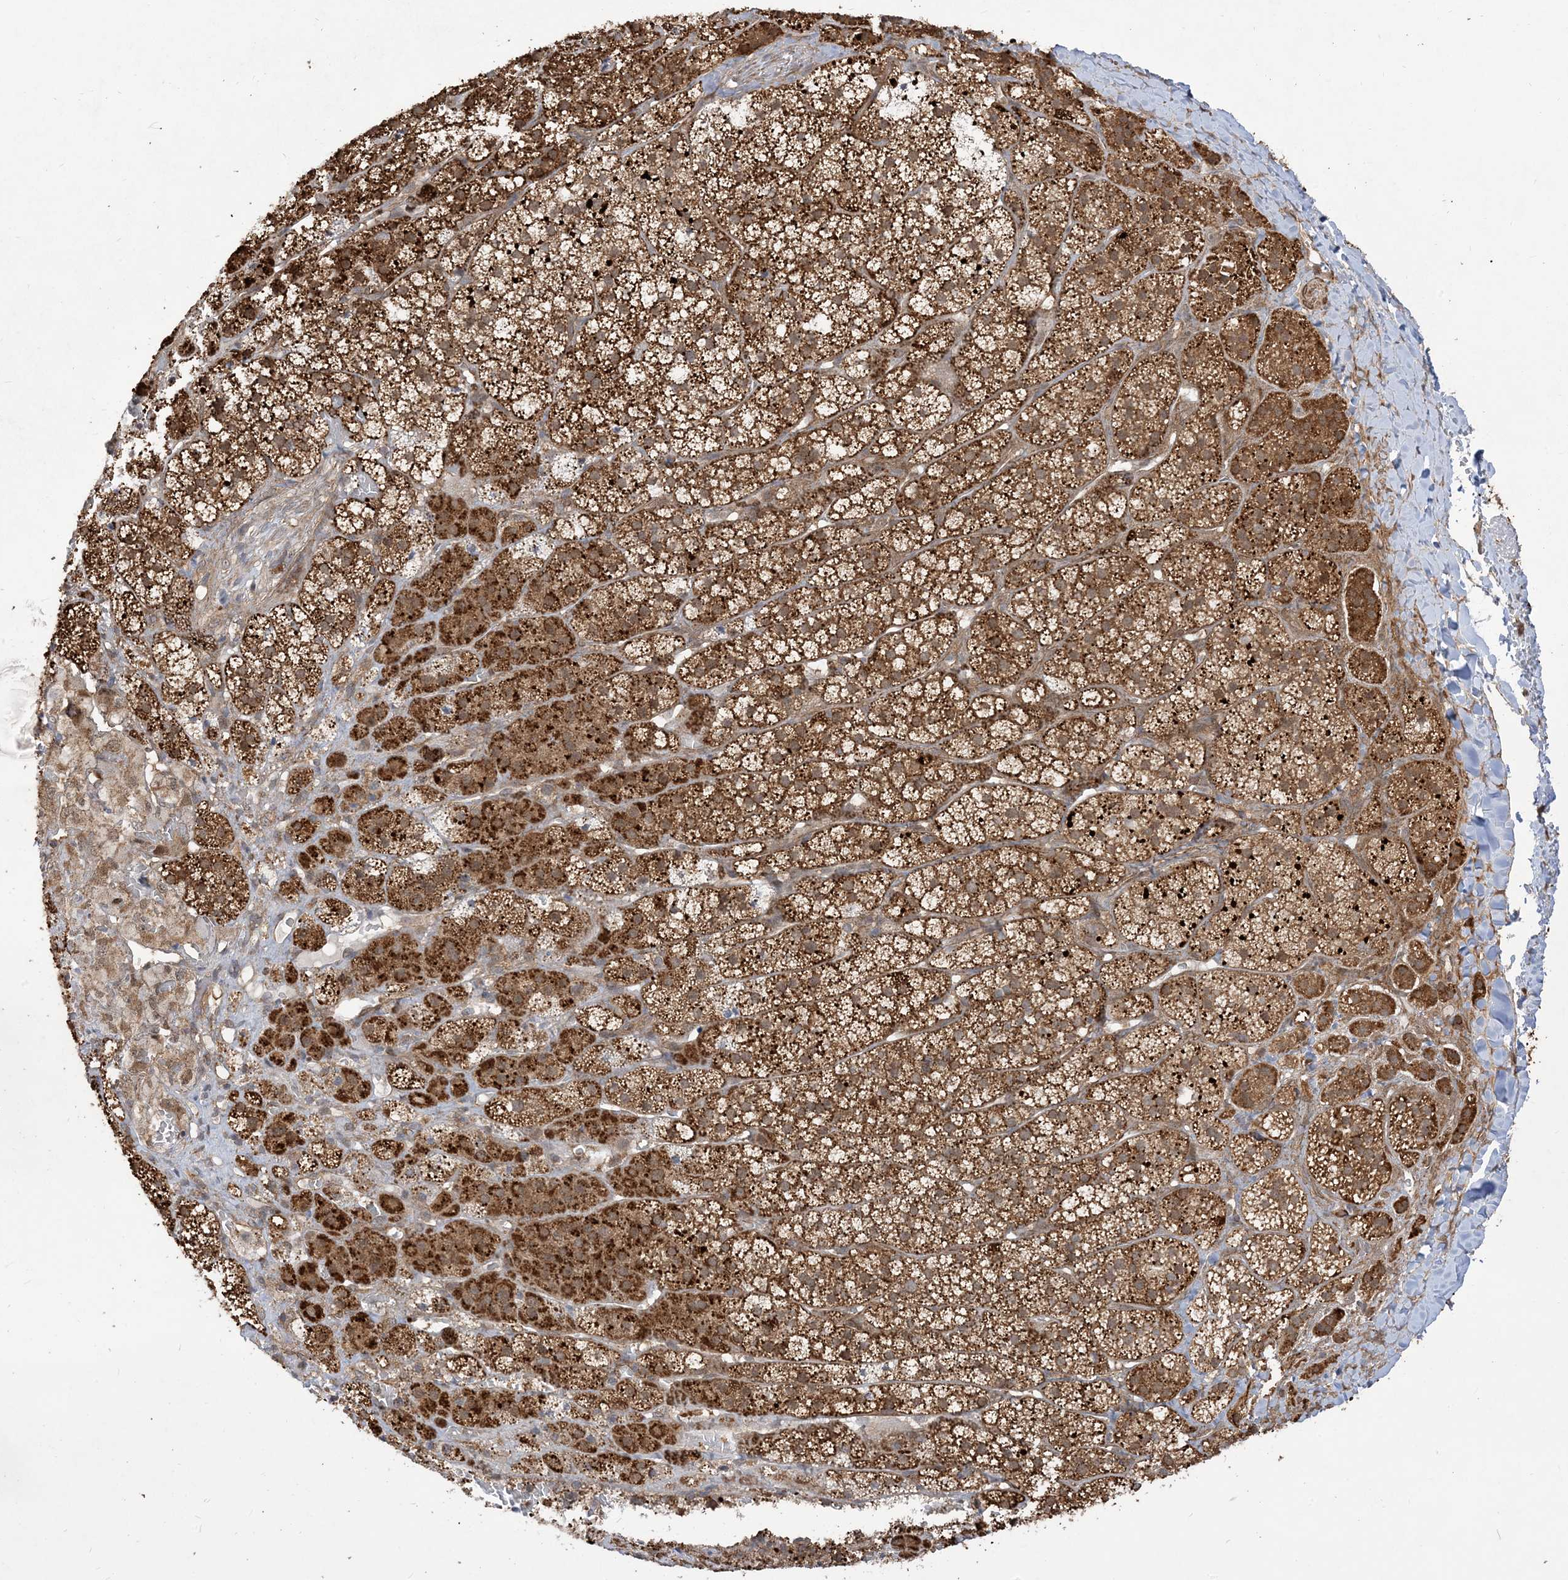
{"staining": {"intensity": "strong", "quantity": ">75%", "location": "cytoplasmic/membranous"}, "tissue": "adrenal gland", "cell_type": "Glandular cells", "image_type": "normal", "snomed": [{"axis": "morphology", "description": "Normal tissue, NOS"}, {"axis": "topography", "description": "Adrenal gland"}], "caption": "Unremarkable adrenal gland demonstrates strong cytoplasmic/membranous positivity in about >75% of glandular cells.", "gene": "TBCC", "patient": {"sex": "female", "age": 44}}